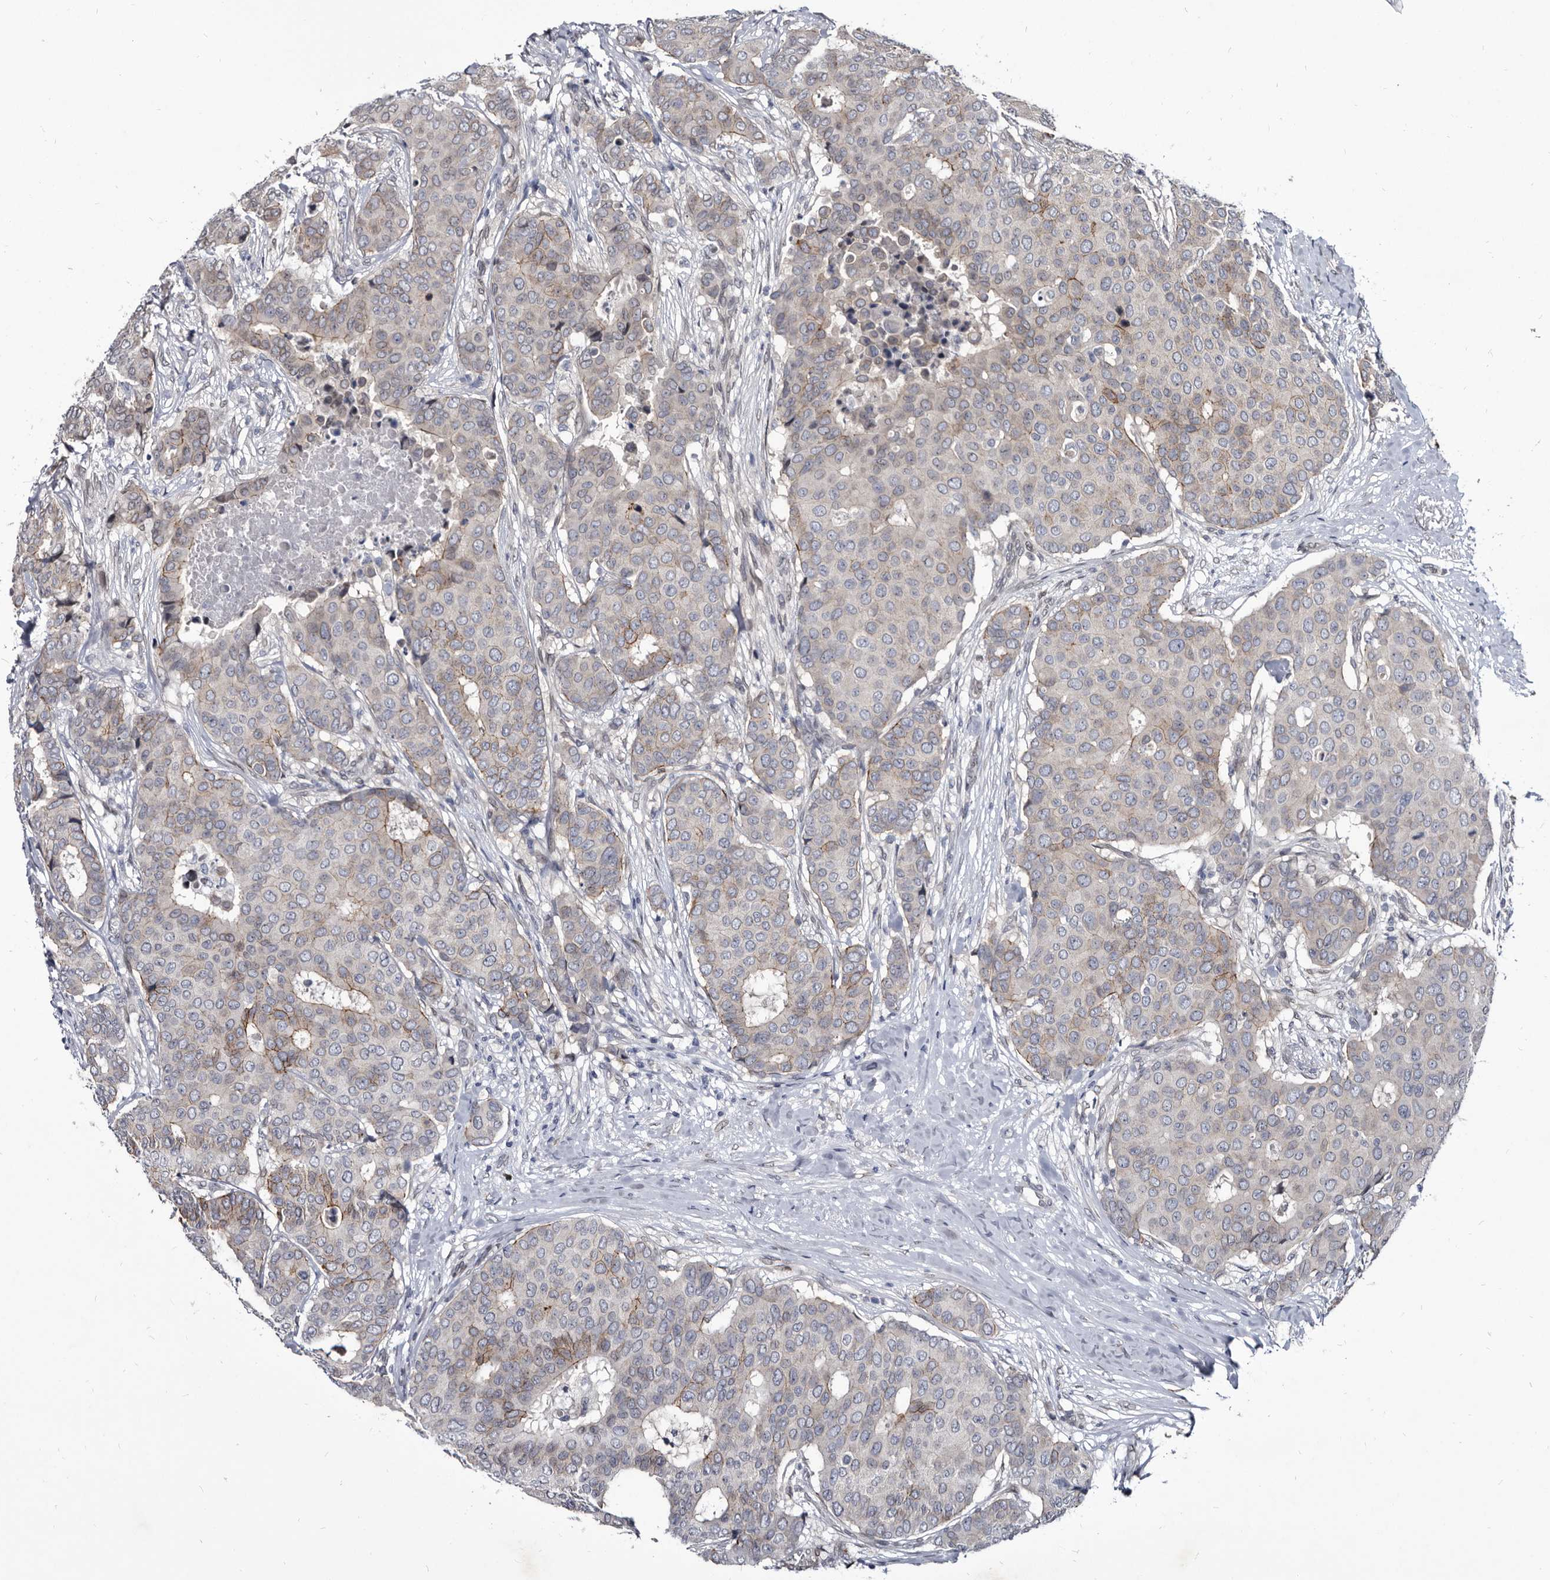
{"staining": {"intensity": "weak", "quantity": "<25%", "location": "cytoplasmic/membranous"}, "tissue": "breast cancer", "cell_type": "Tumor cells", "image_type": "cancer", "snomed": [{"axis": "morphology", "description": "Duct carcinoma"}, {"axis": "topography", "description": "Breast"}], "caption": "Invasive ductal carcinoma (breast) was stained to show a protein in brown. There is no significant positivity in tumor cells.", "gene": "PROM1", "patient": {"sex": "female", "age": 75}}